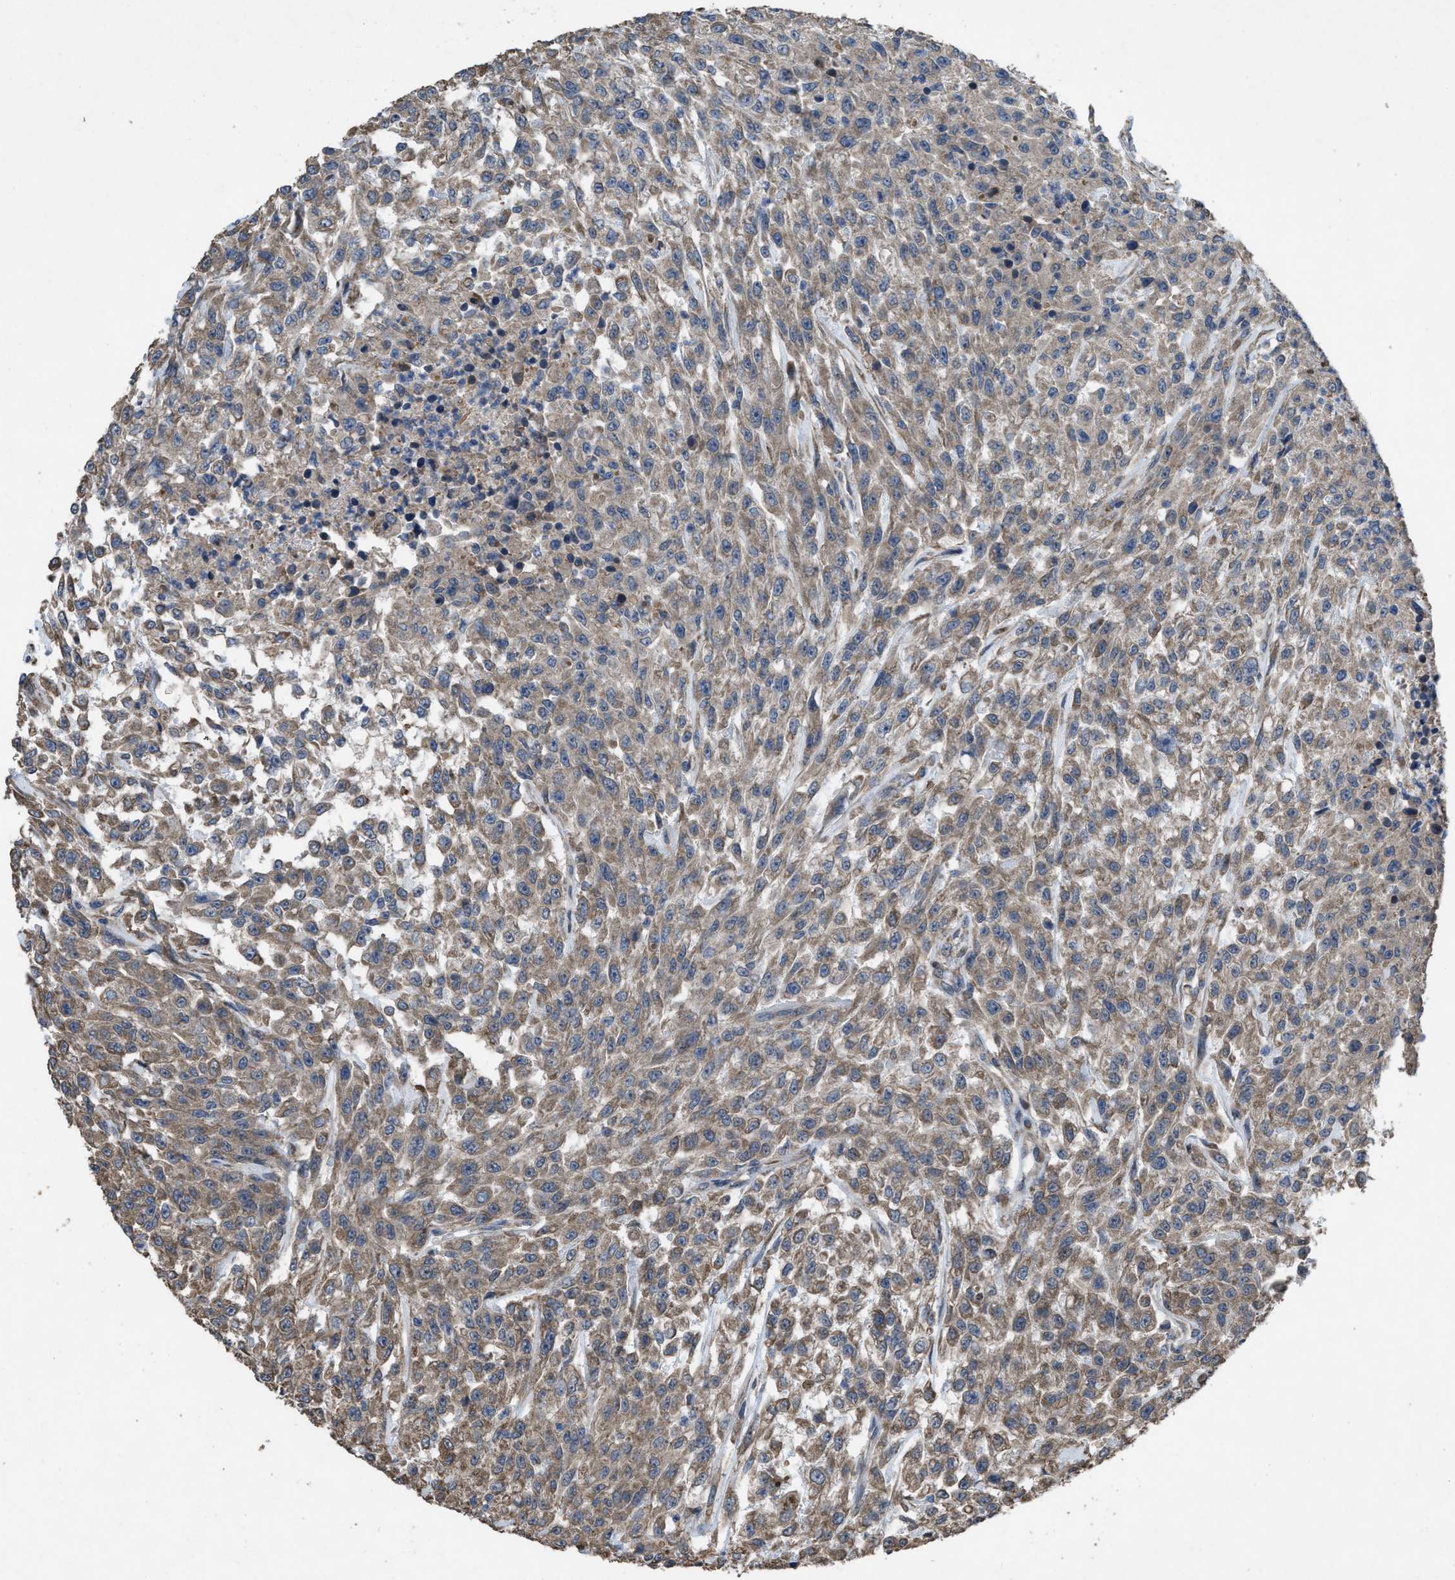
{"staining": {"intensity": "moderate", "quantity": ">75%", "location": "cytoplasmic/membranous"}, "tissue": "urothelial cancer", "cell_type": "Tumor cells", "image_type": "cancer", "snomed": [{"axis": "morphology", "description": "Urothelial carcinoma, High grade"}, {"axis": "topography", "description": "Urinary bladder"}], "caption": "Urothelial cancer stained with a brown dye displays moderate cytoplasmic/membranous positive positivity in about >75% of tumor cells.", "gene": "ARL6", "patient": {"sex": "male", "age": 46}}